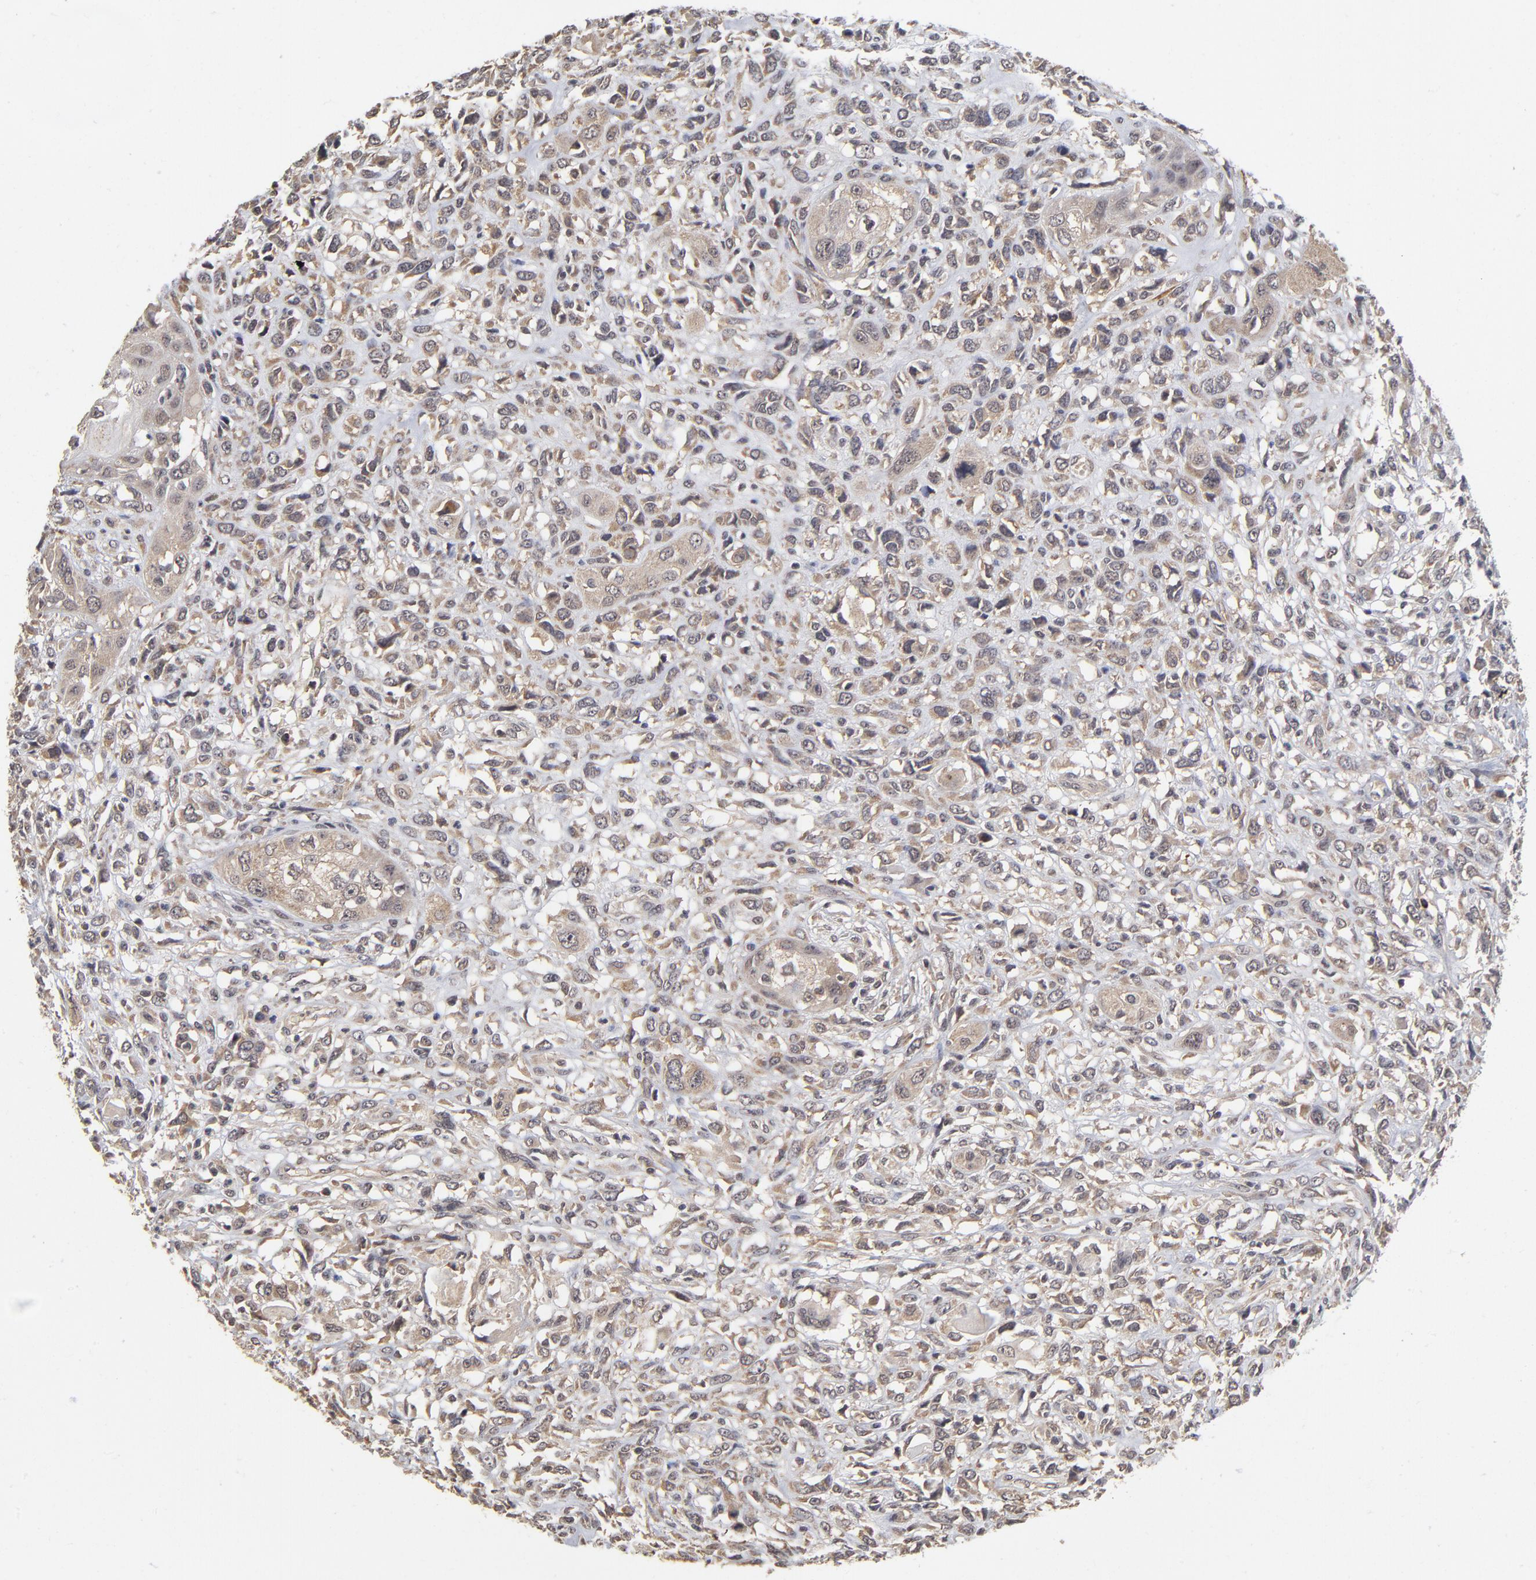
{"staining": {"intensity": "moderate", "quantity": ">75%", "location": "cytoplasmic/membranous"}, "tissue": "head and neck cancer", "cell_type": "Tumor cells", "image_type": "cancer", "snomed": [{"axis": "morphology", "description": "Neoplasm, malignant, NOS"}, {"axis": "topography", "description": "Salivary gland"}, {"axis": "topography", "description": "Head-Neck"}], "caption": "Neoplasm (malignant) (head and neck) stained with a brown dye demonstrates moderate cytoplasmic/membranous positive staining in about >75% of tumor cells.", "gene": "WSB1", "patient": {"sex": "male", "age": 43}}